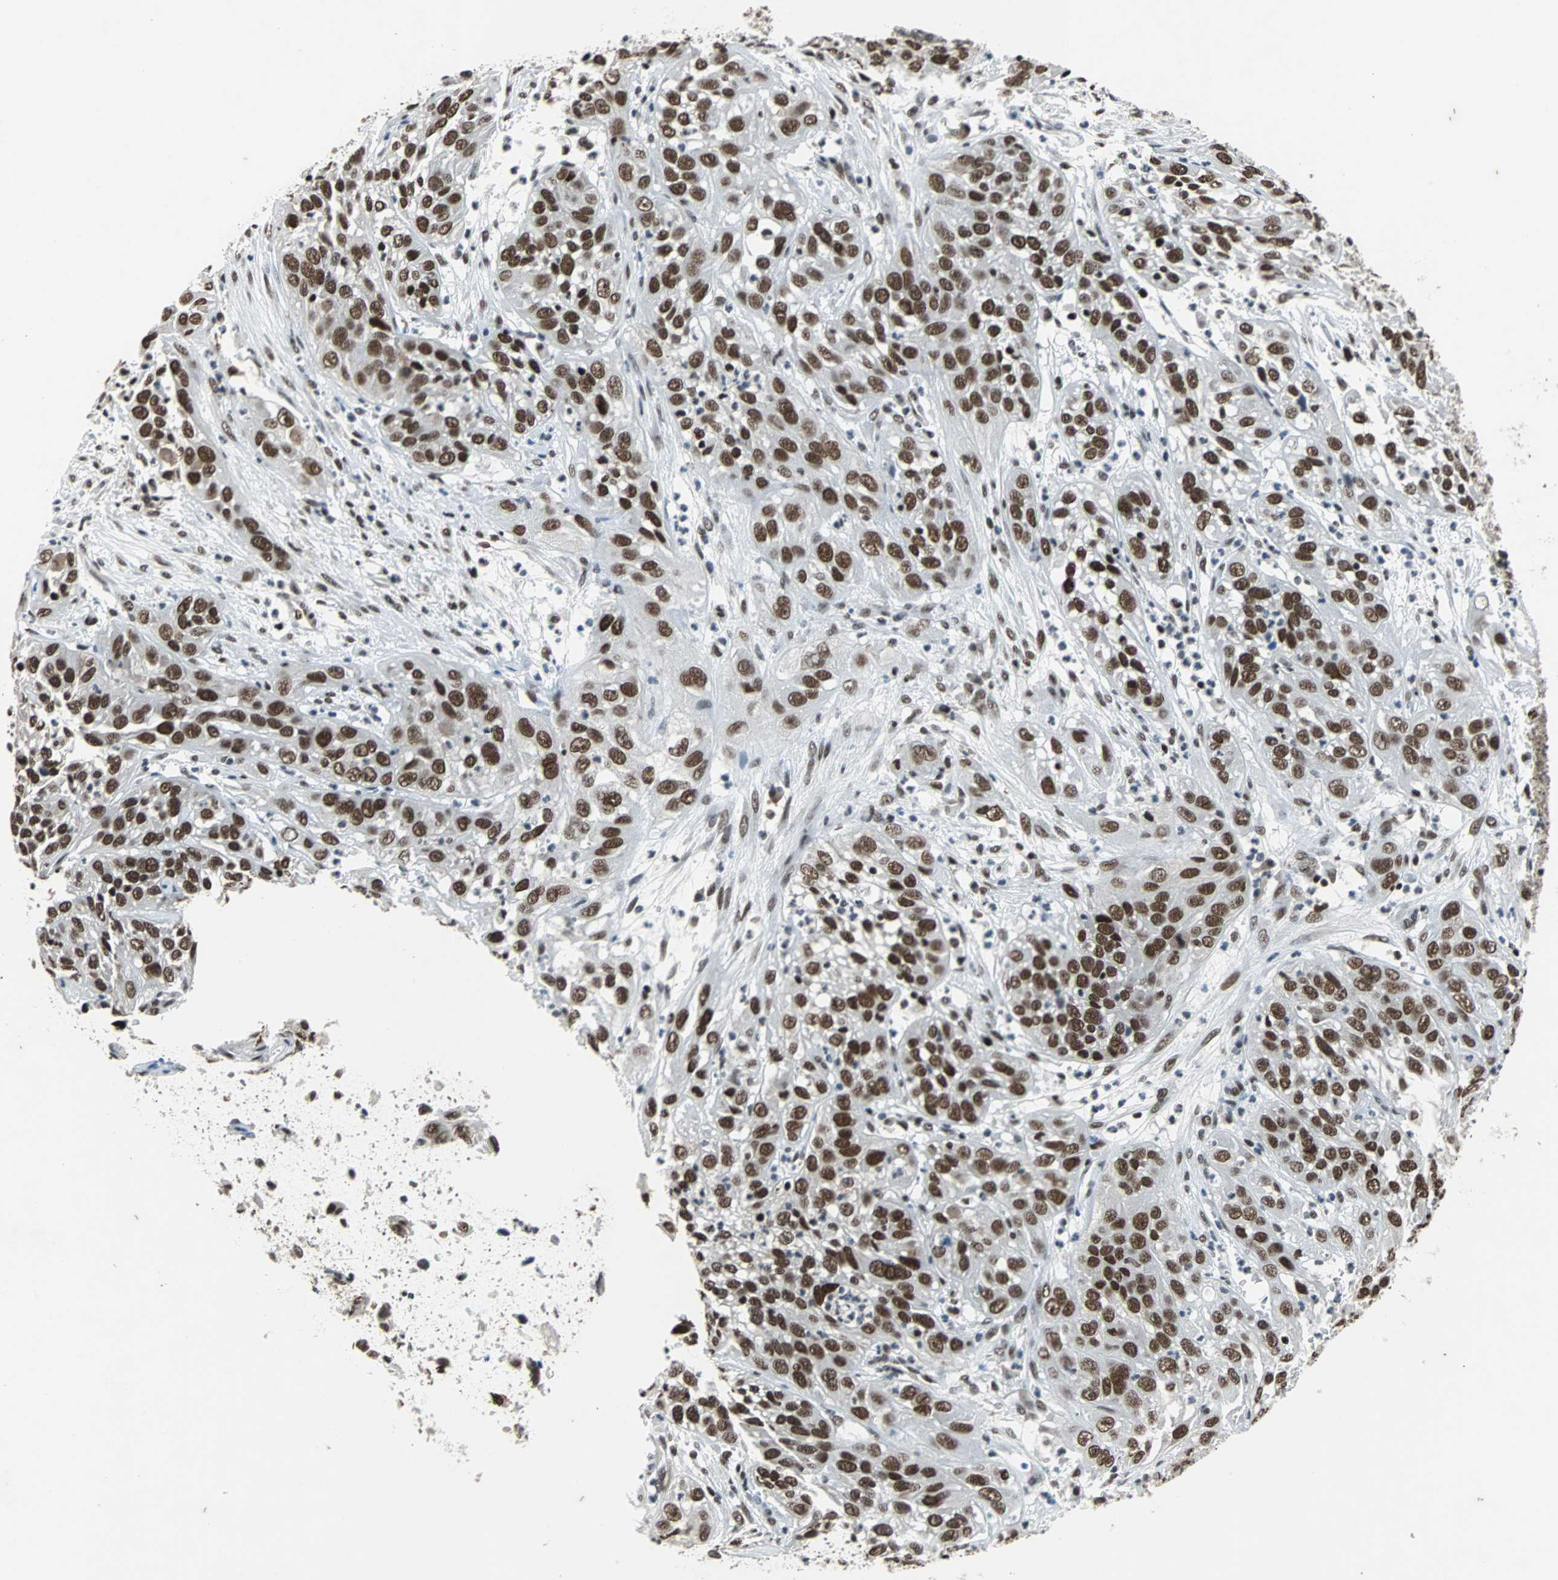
{"staining": {"intensity": "strong", "quantity": ">75%", "location": "nuclear"}, "tissue": "cervical cancer", "cell_type": "Tumor cells", "image_type": "cancer", "snomed": [{"axis": "morphology", "description": "Squamous cell carcinoma, NOS"}, {"axis": "topography", "description": "Cervix"}], "caption": "Cervical cancer stained with a protein marker demonstrates strong staining in tumor cells.", "gene": "GATAD2A", "patient": {"sex": "female", "age": 32}}